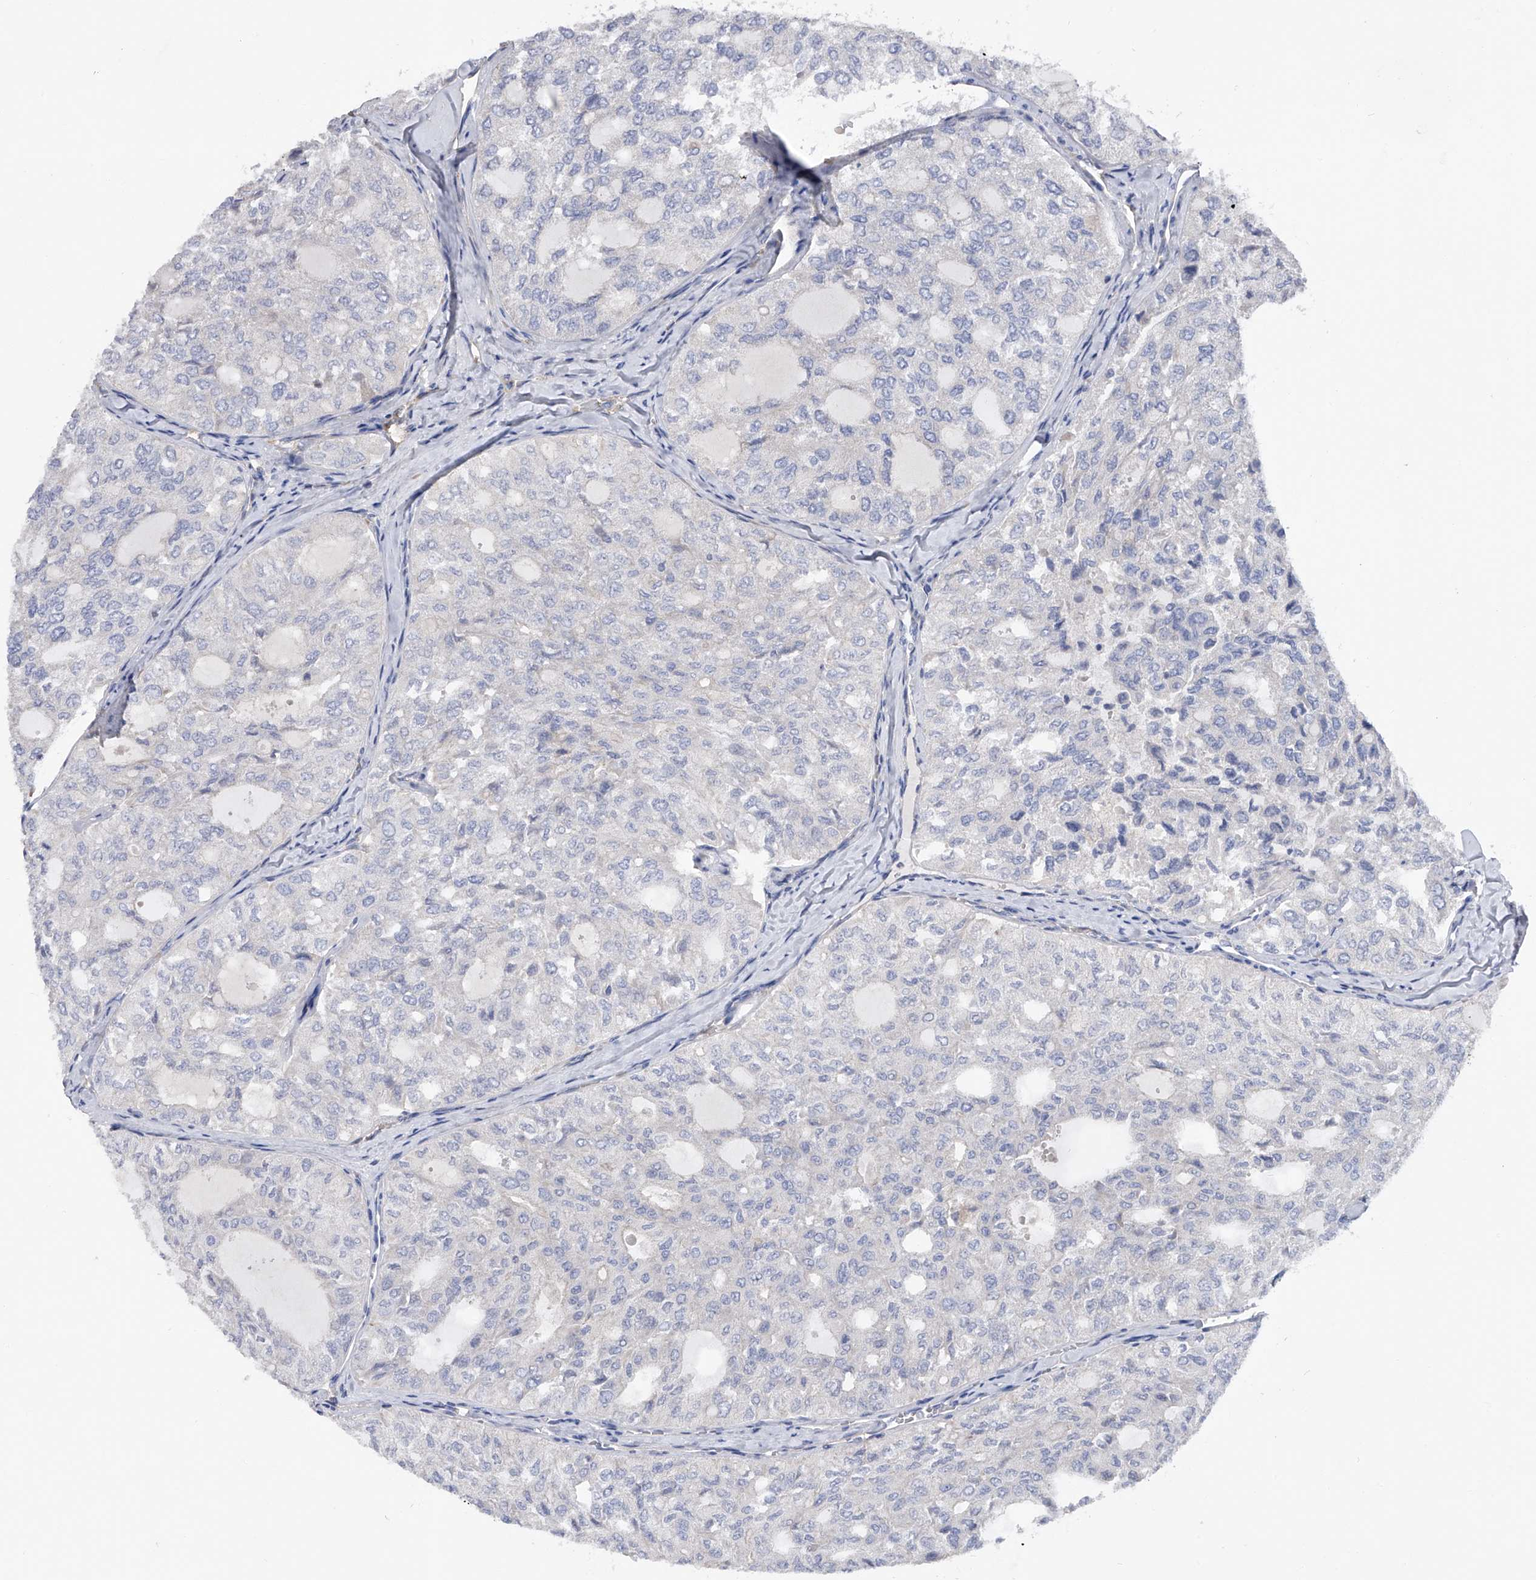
{"staining": {"intensity": "negative", "quantity": "none", "location": "none"}, "tissue": "thyroid cancer", "cell_type": "Tumor cells", "image_type": "cancer", "snomed": [{"axis": "morphology", "description": "Follicular adenoma carcinoma, NOS"}, {"axis": "topography", "description": "Thyroid gland"}], "caption": "IHC histopathology image of human thyroid cancer stained for a protein (brown), which shows no staining in tumor cells.", "gene": "RWDD2A", "patient": {"sex": "male", "age": 75}}